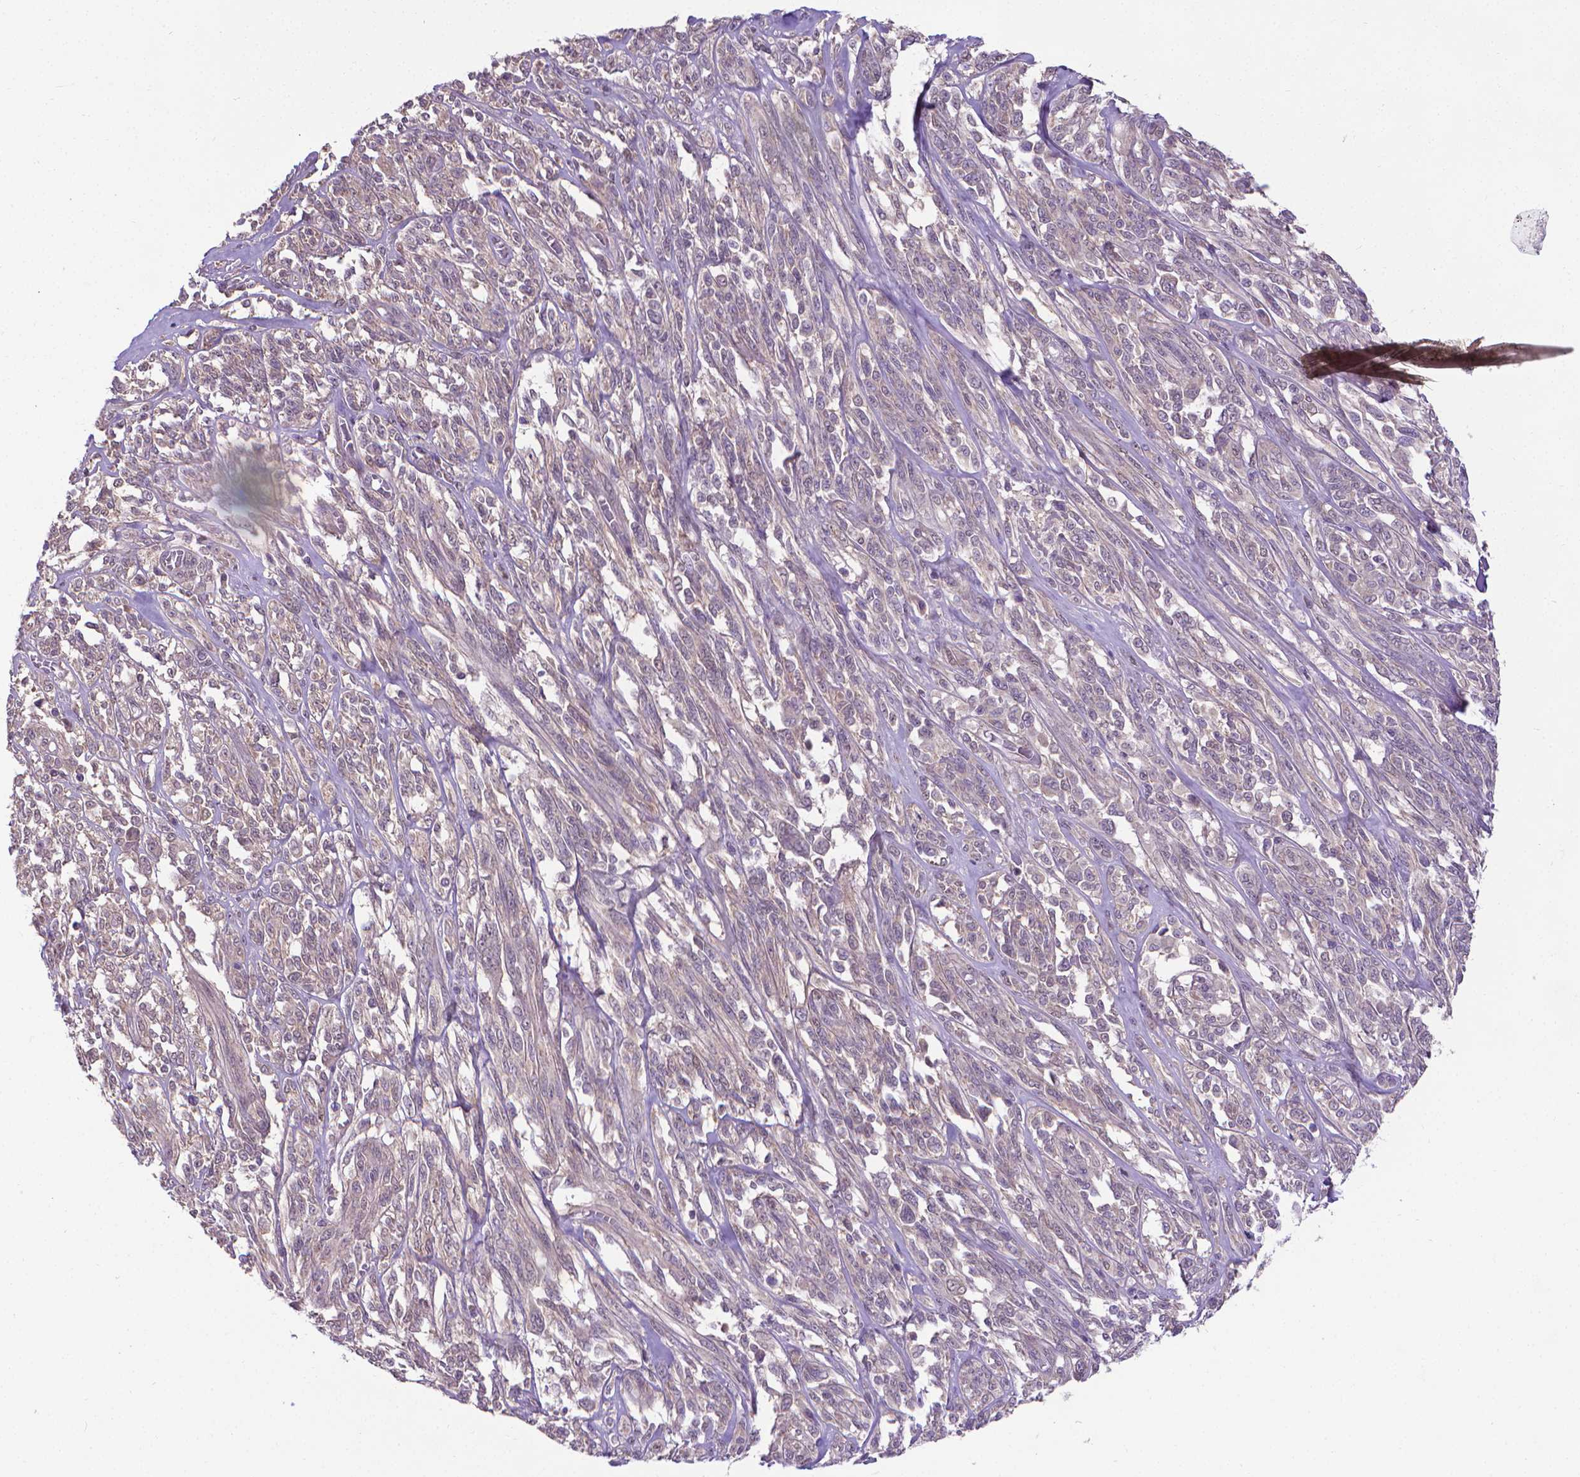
{"staining": {"intensity": "negative", "quantity": "none", "location": "none"}, "tissue": "melanoma", "cell_type": "Tumor cells", "image_type": "cancer", "snomed": [{"axis": "morphology", "description": "Malignant melanoma, NOS"}, {"axis": "topography", "description": "Skin"}], "caption": "This is a micrograph of IHC staining of melanoma, which shows no staining in tumor cells. (DAB IHC, high magnification).", "gene": "GPR63", "patient": {"sex": "female", "age": 91}}